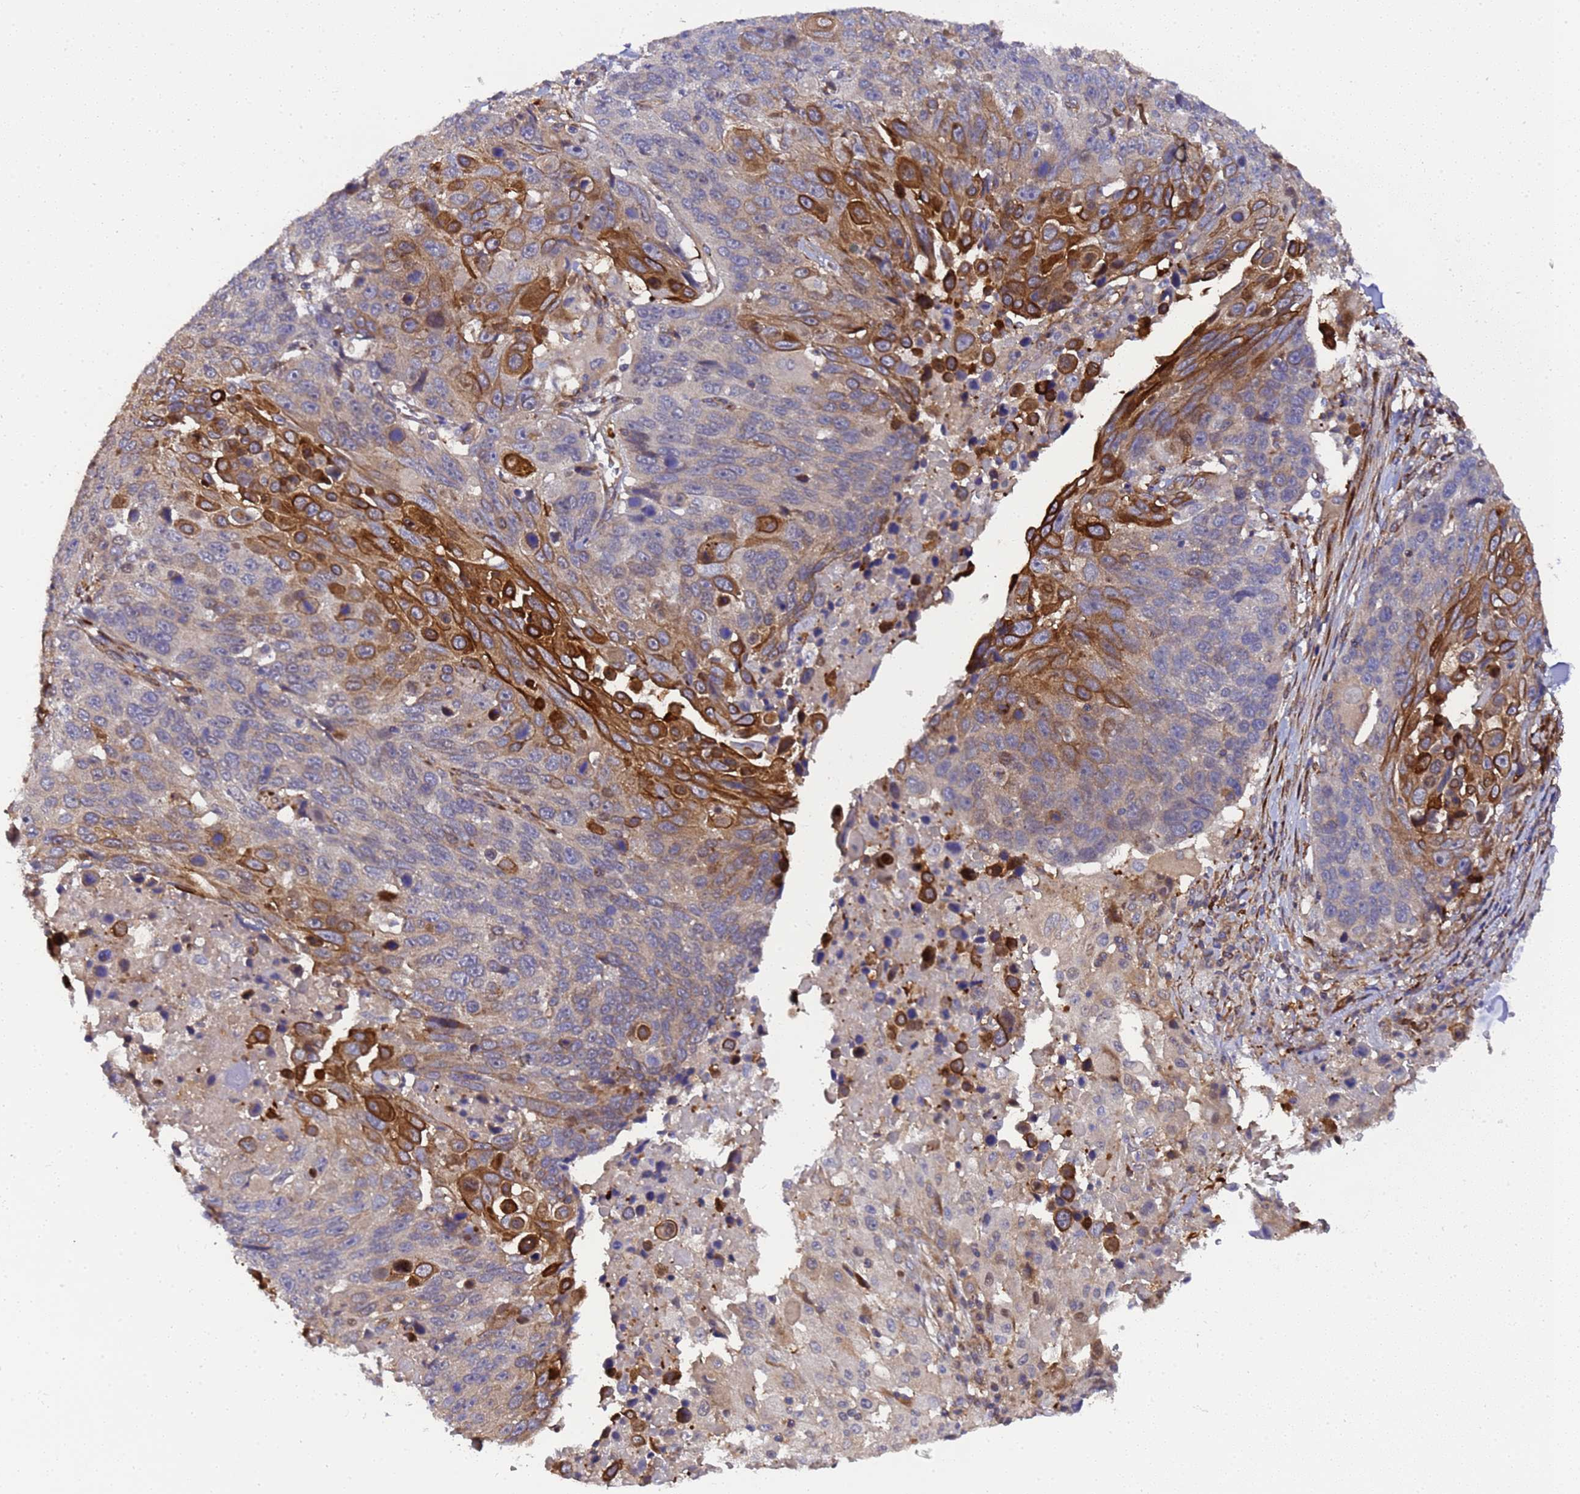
{"staining": {"intensity": "strong", "quantity": "<25%", "location": "cytoplasmic/membranous"}, "tissue": "lung cancer", "cell_type": "Tumor cells", "image_type": "cancer", "snomed": [{"axis": "morphology", "description": "Squamous cell carcinoma, NOS"}, {"axis": "topography", "description": "Lung"}], "caption": "Tumor cells show medium levels of strong cytoplasmic/membranous staining in about <25% of cells in squamous cell carcinoma (lung).", "gene": "MOCS1", "patient": {"sex": "male", "age": 66}}